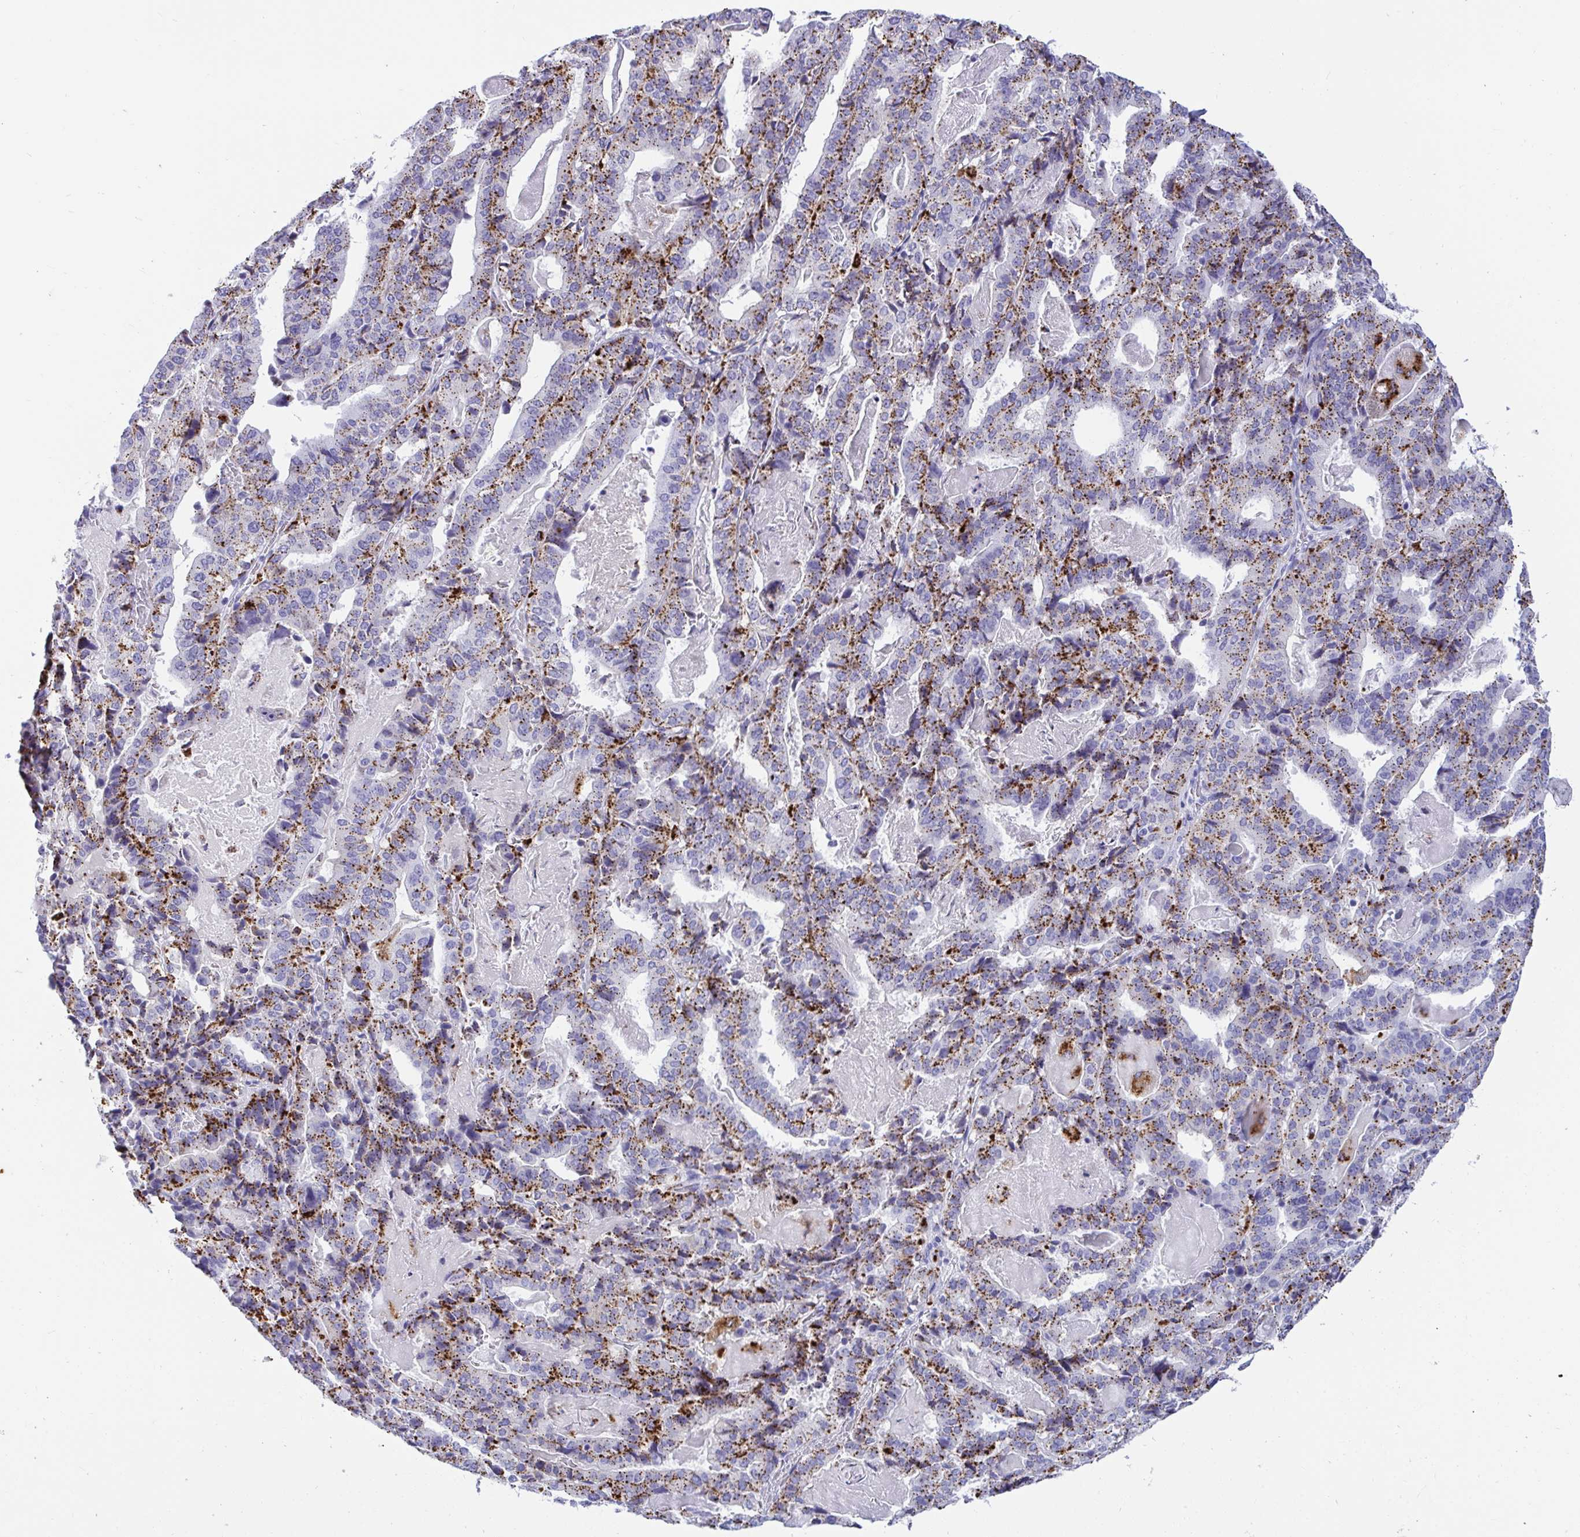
{"staining": {"intensity": "moderate", "quantity": "25%-75%", "location": "cytoplasmic/membranous"}, "tissue": "stomach cancer", "cell_type": "Tumor cells", "image_type": "cancer", "snomed": [{"axis": "morphology", "description": "Adenocarcinoma, NOS"}, {"axis": "topography", "description": "Stomach"}], "caption": "A micrograph of stomach adenocarcinoma stained for a protein shows moderate cytoplasmic/membranous brown staining in tumor cells. The staining was performed using DAB (3,3'-diaminobenzidine) to visualize the protein expression in brown, while the nuclei were stained in blue with hematoxylin (Magnification: 20x).", "gene": "CPVL", "patient": {"sex": "male", "age": 48}}